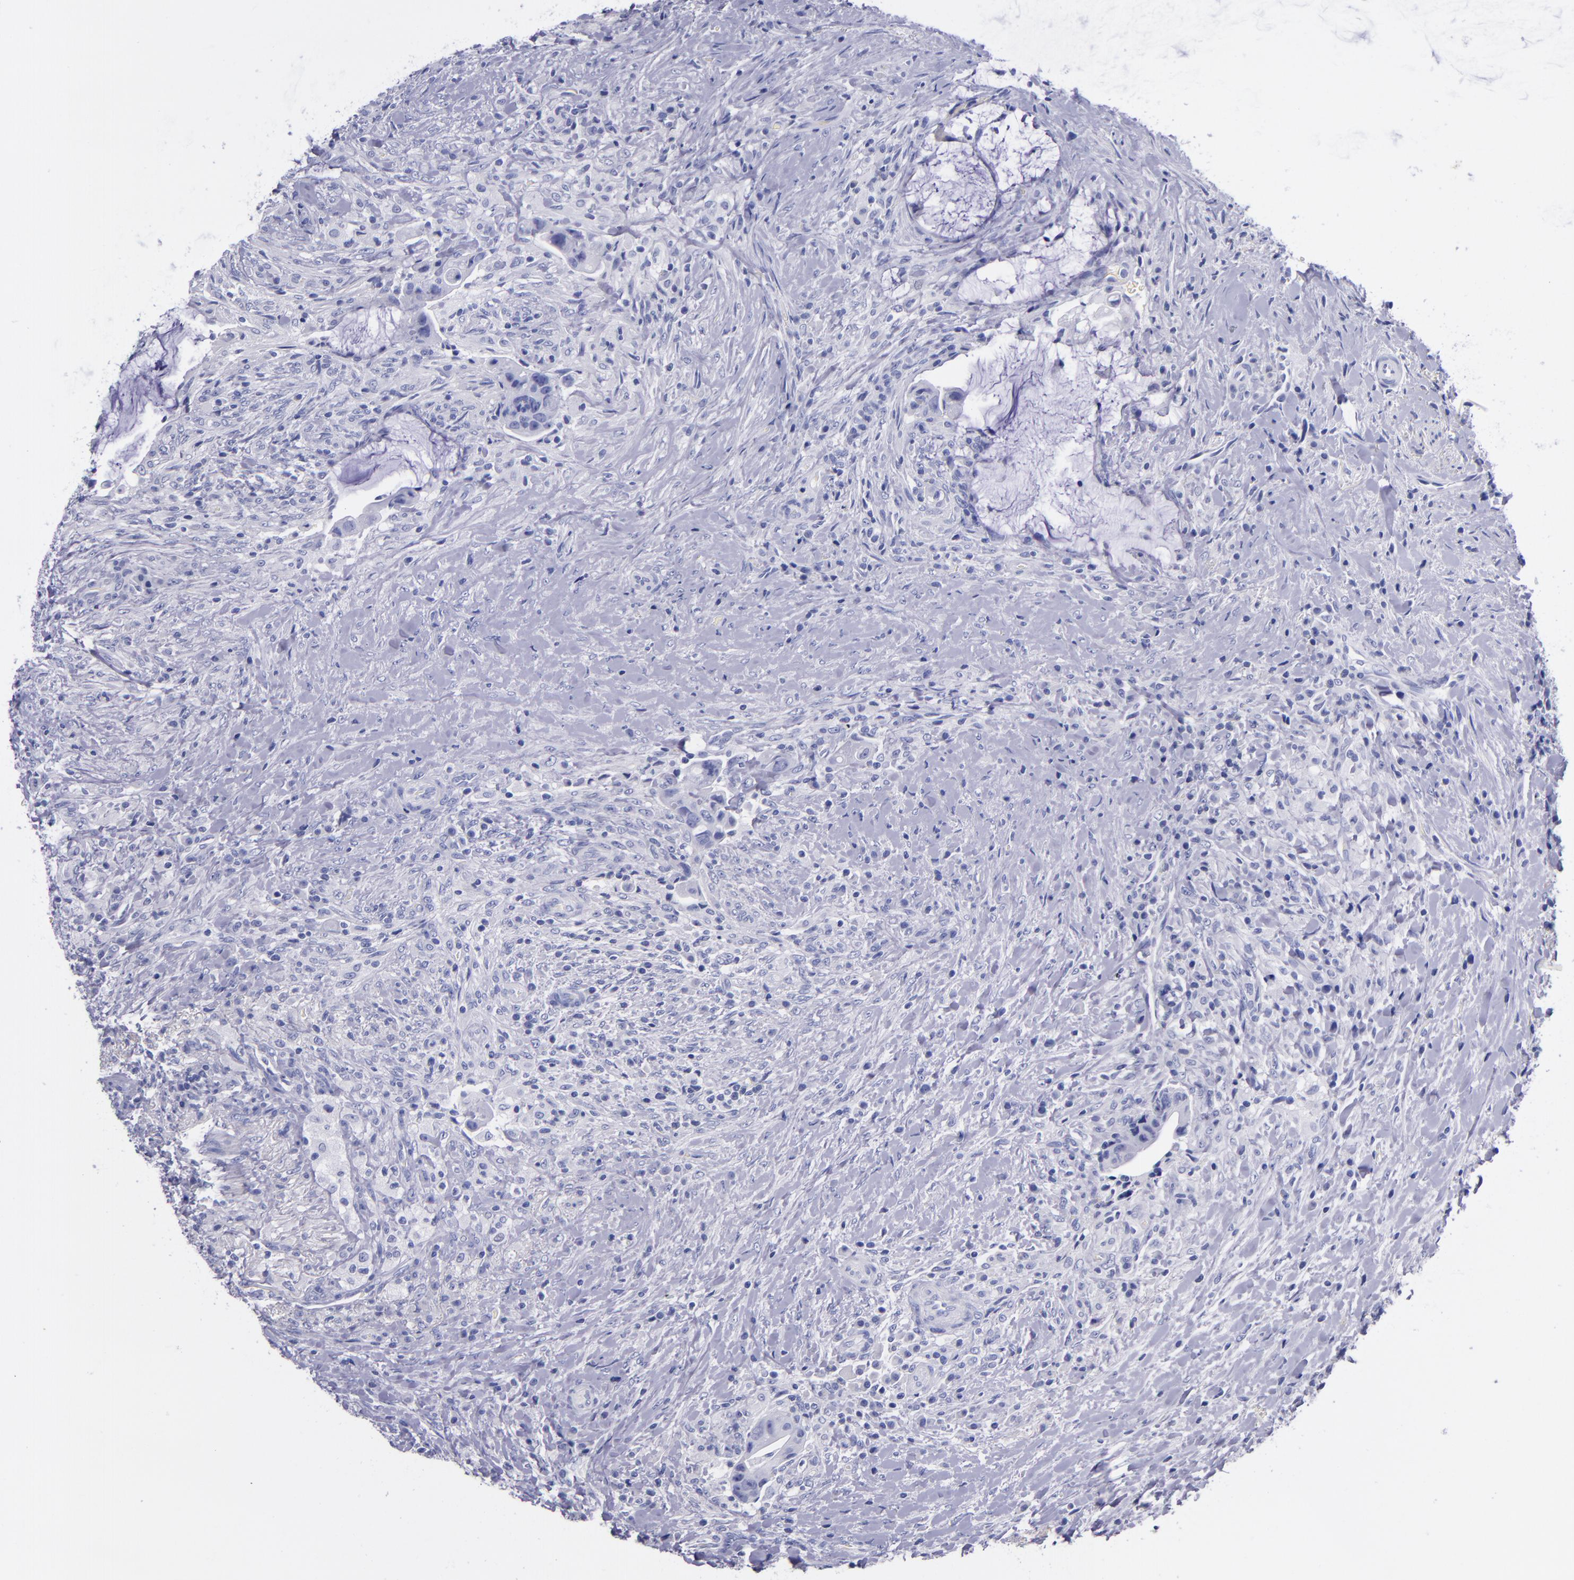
{"staining": {"intensity": "negative", "quantity": "none", "location": "none"}, "tissue": "colorectal cancer", "cell_type": "Tumor cells", "image_type": "cancer", "snomed": [{"axis": "morphology", "description": "Adenocarcinoma, NOS"}, {"axis": "topography", "description": "Rectum"}], "caption": "Tumor cells show no significant protein staining in adenocarcinoma (colorectal). Brightfield microscopy of immunohistochemistry stained with DAB (brown) and hematoxylin (blue), captured at high magnification.", "gene": "SV2A", "patient": {"sex": "female", "age": 71}}